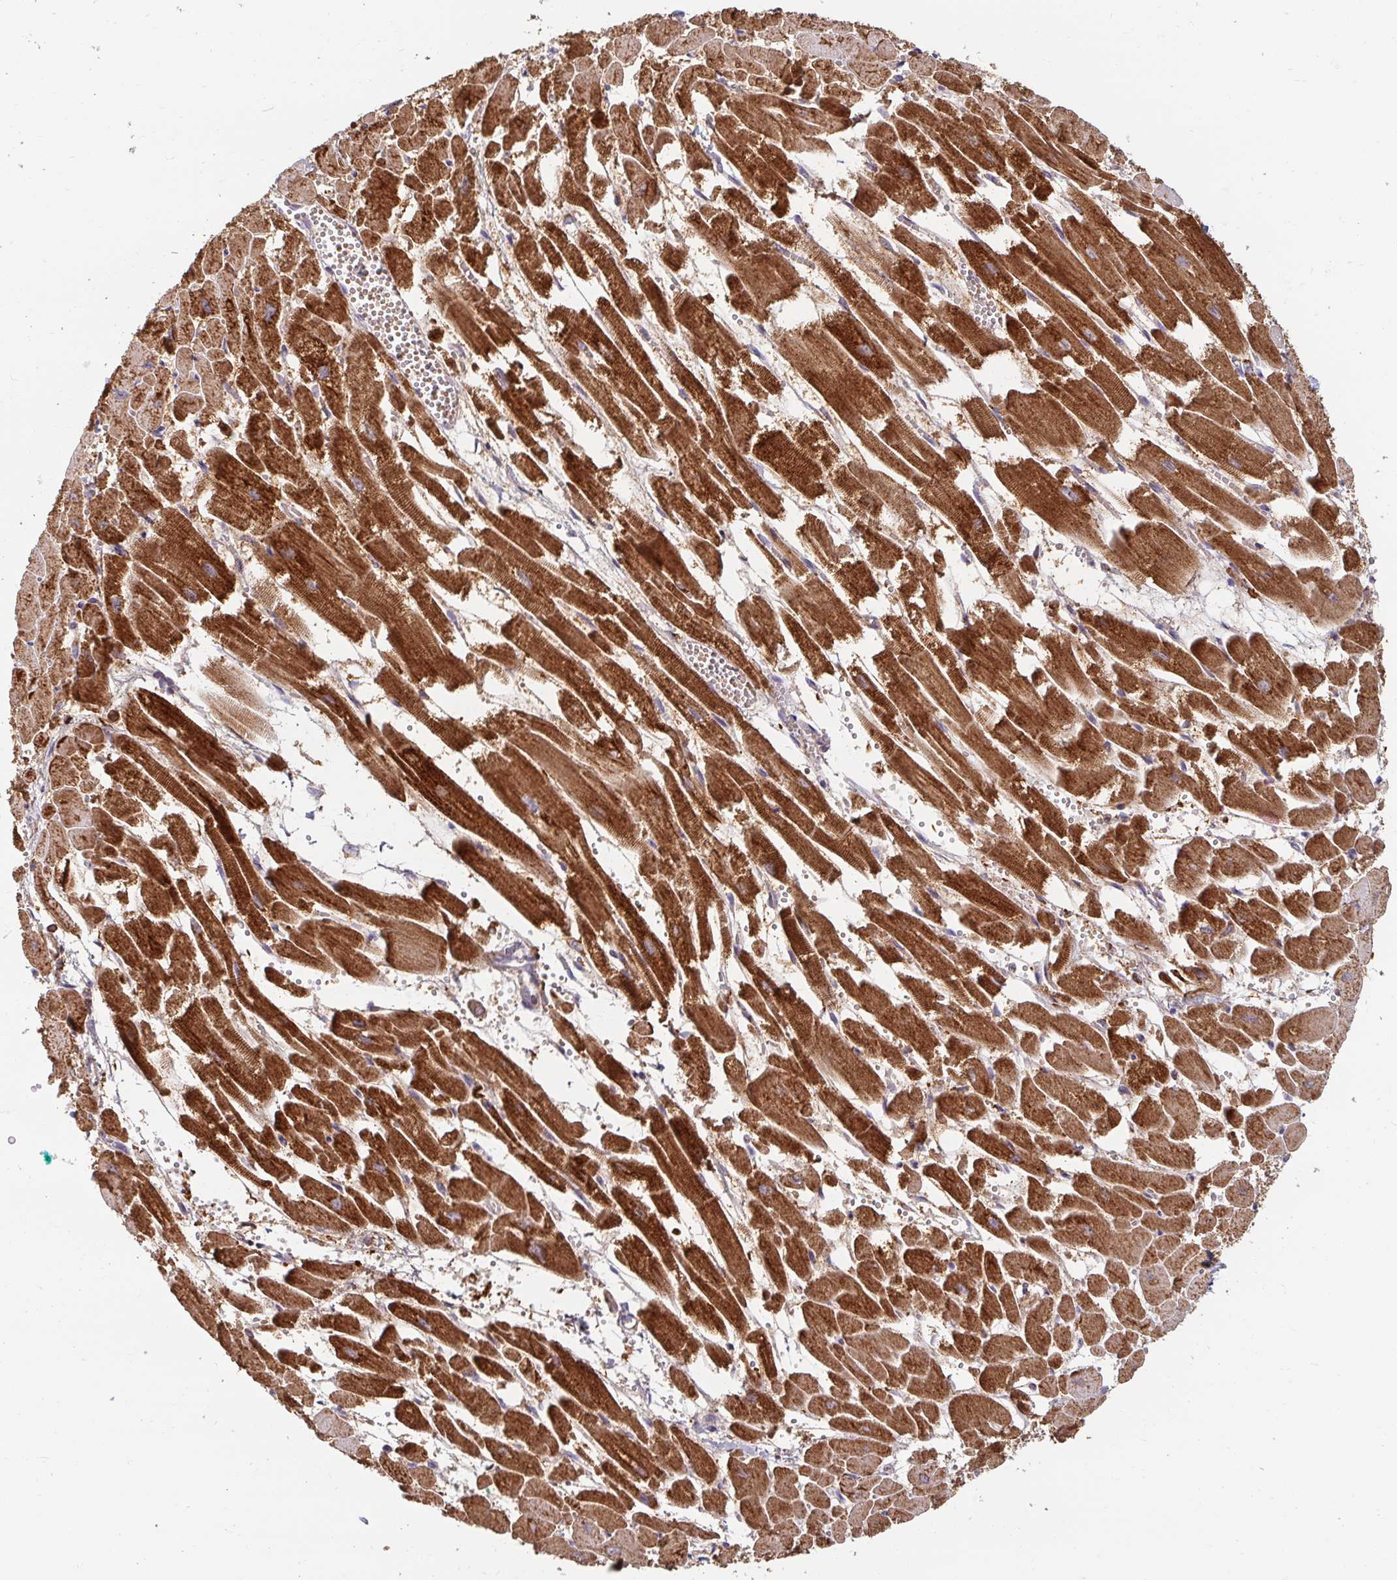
{"staining": {"intensity": "strong", "quantity": ">75%", "location": "cytoplasmic/membranous"}, "tissue": "heart muscle", "cell_type": "Cardiomyocytes", "image_type": "normal", "snomed": [{"axis": "morphology", "description": "Normal tissue, NOS"}, {"axis": "topography", "description": "Heart"}], "caption": "Immunohistochemistry (DAB) staining of normal heart muscle exhibits strong cytoplasmic/membranous protein expression in approximately >75% of cardiomyocytes. (Stains: DAB (3,3'-diaminobenzidine) in brown, nuclei in blue, Microscopy: brightfield microscopy at high magnification).", "gene": "SKP2", "patient": {"sex": "female", "age": 52}}